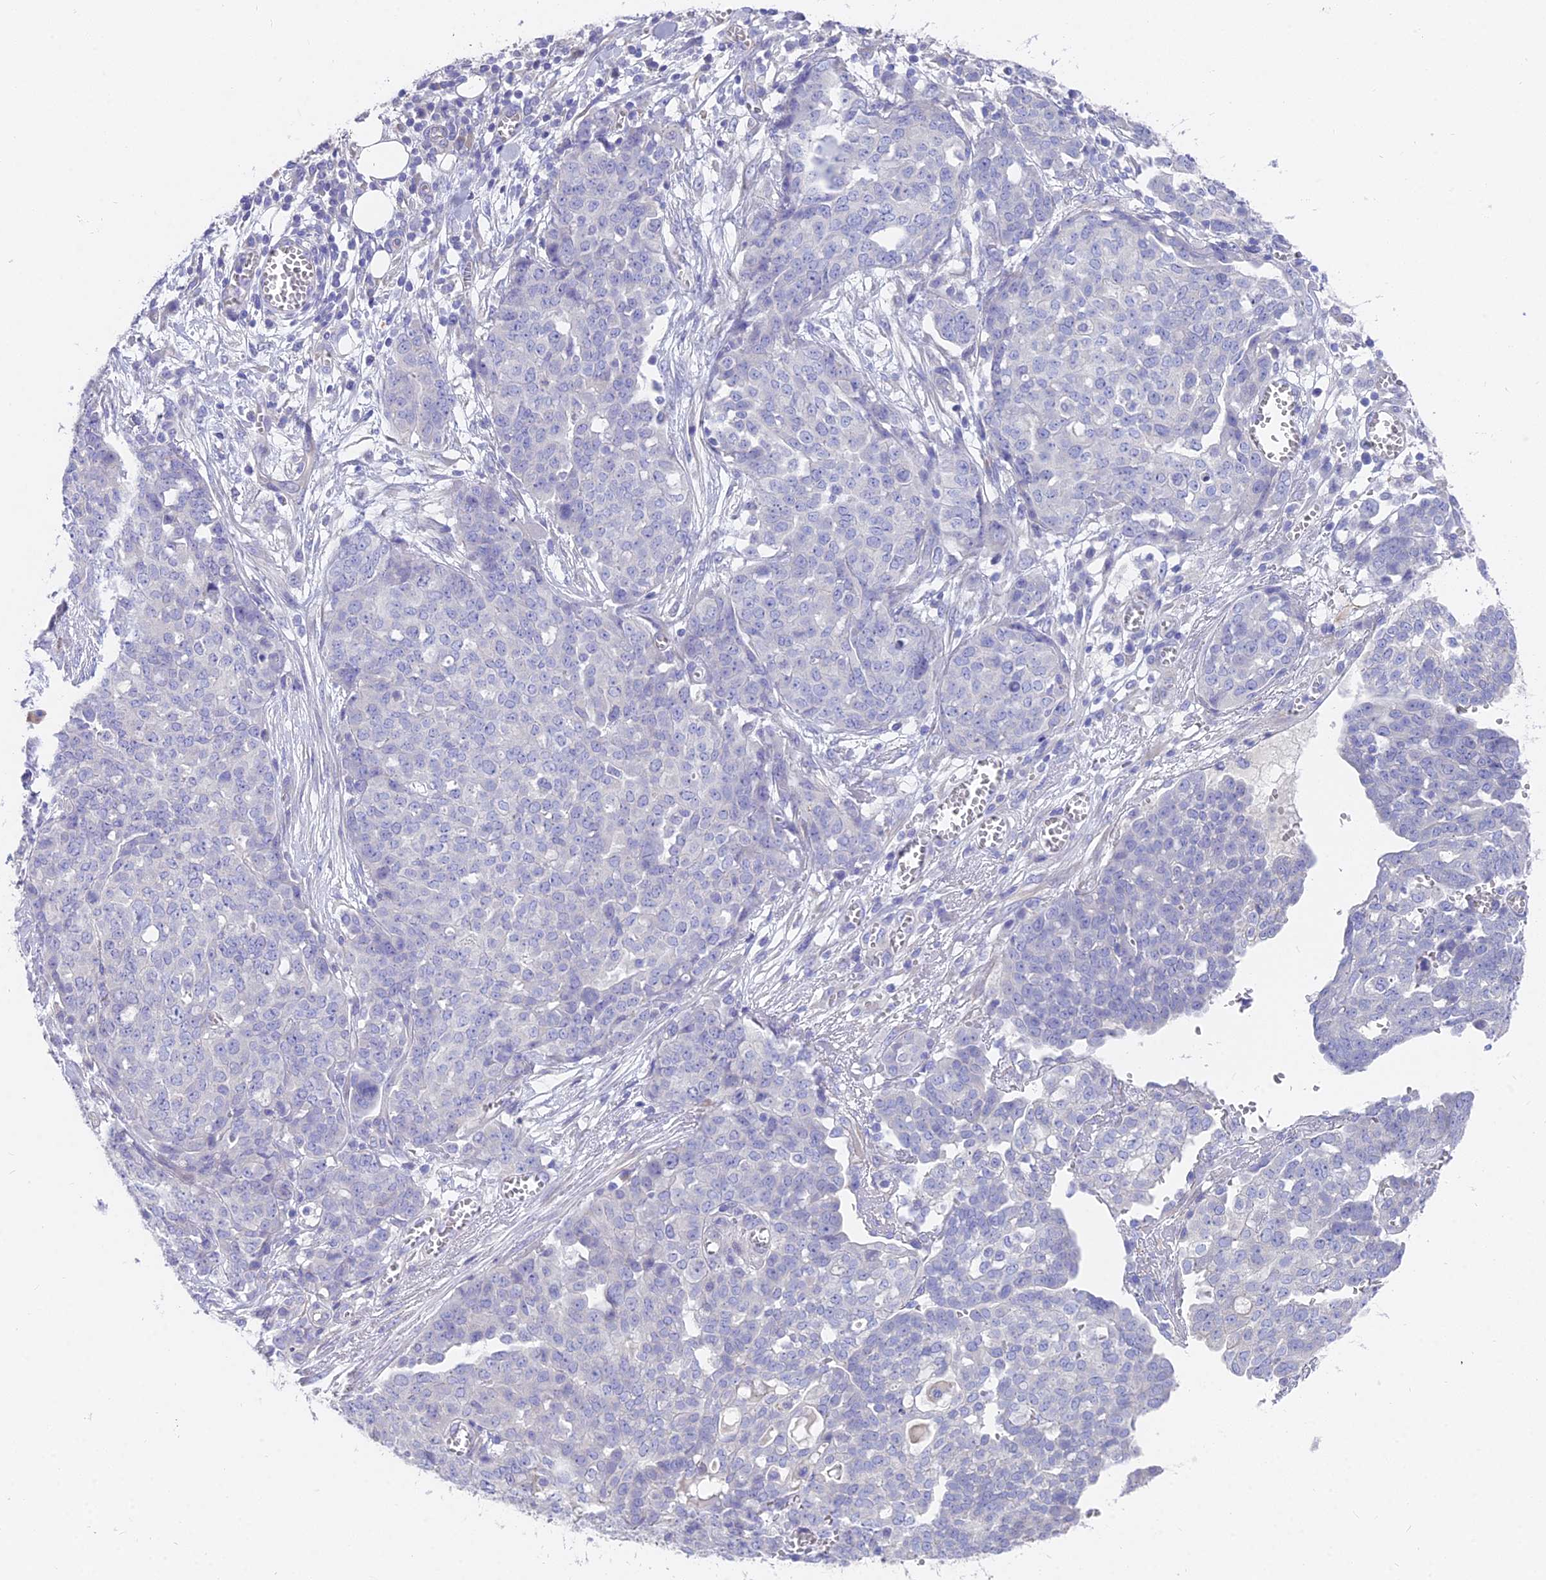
{"staining": {"intensity": "negative", "quantity": "none", "location": "none"}, "tissue": "ovarian cancer", "cell_type": "Tumor cells", "image_type": "cancer", "snomed": [{"axis": "morphology", "description": "Cystadenocarcinoma, serous, NOS"}, {"axis": "topography", "description": "Soft tissue"}, {"axis": "topography", "description": "Ovary"}], "caption": "DAB immunohistochemical staining of ovarian serous cystadenocarcinoma shows no significant positivity in tumor cells.", "gene": "FAM168B", "patient": {"sex": "female", "age": 57}}